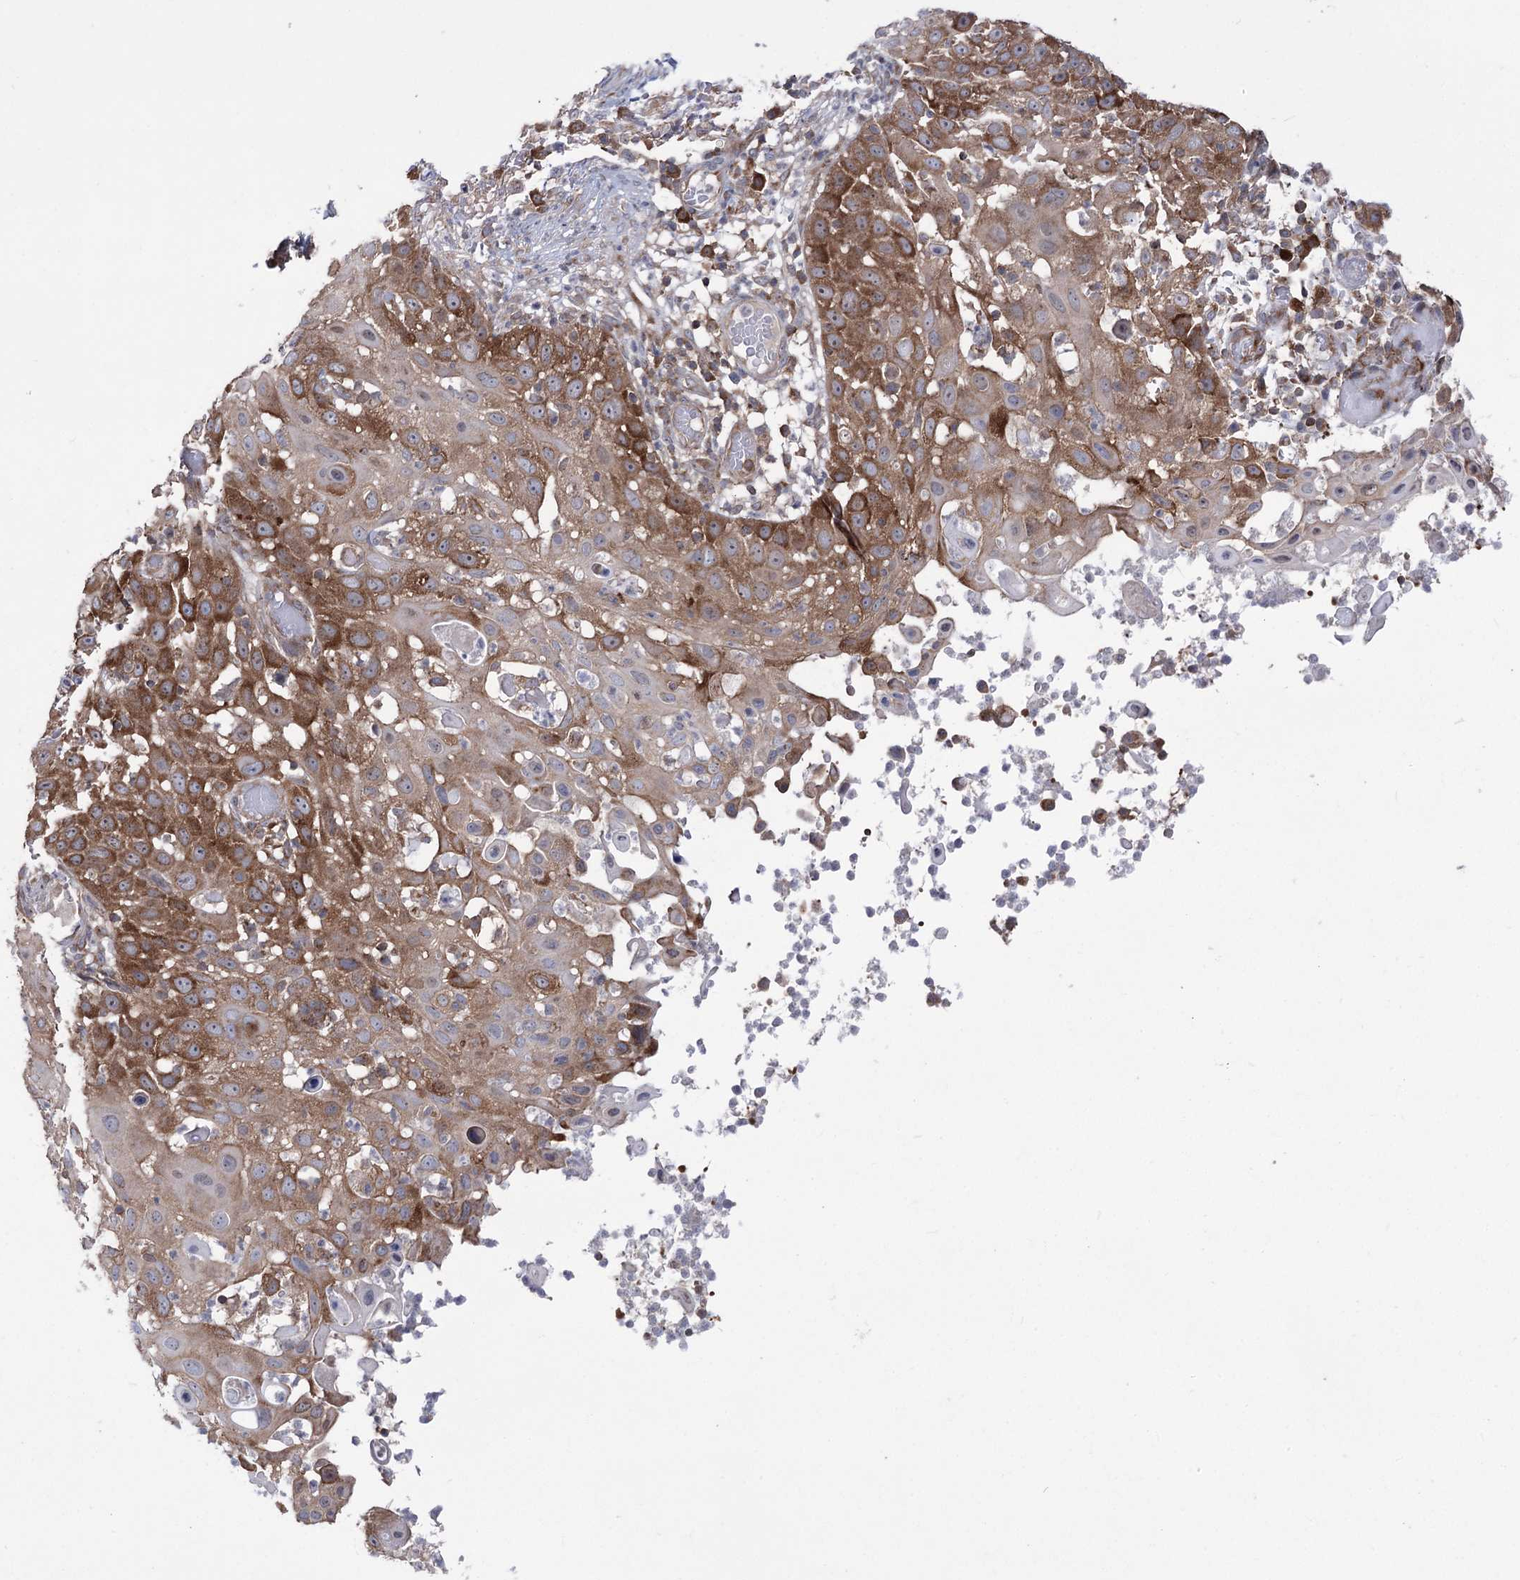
{"staining": {"intensity": "moderate", "quantity": ">75%", "location": "cytoplasmic/membranous"}, "tissue": "skin cancer", "cell_type": "Tumor cells", "image_type": "cancer", "snomed": [{"axis": "morphology", "description": "Squamous cell carcinoma, NOS"}, {"axis": "topography", "description": "Skin"}], "caption": "Skin cancer (squamous cell carcinoma) tissue exhibits moderate cytoplasmic/membranous positivity in approximately >75% of tumor cells, visualized by immunohistochemistry.", "gene": "ZNF622", "patient": {"sex": "female", "age": 44}}